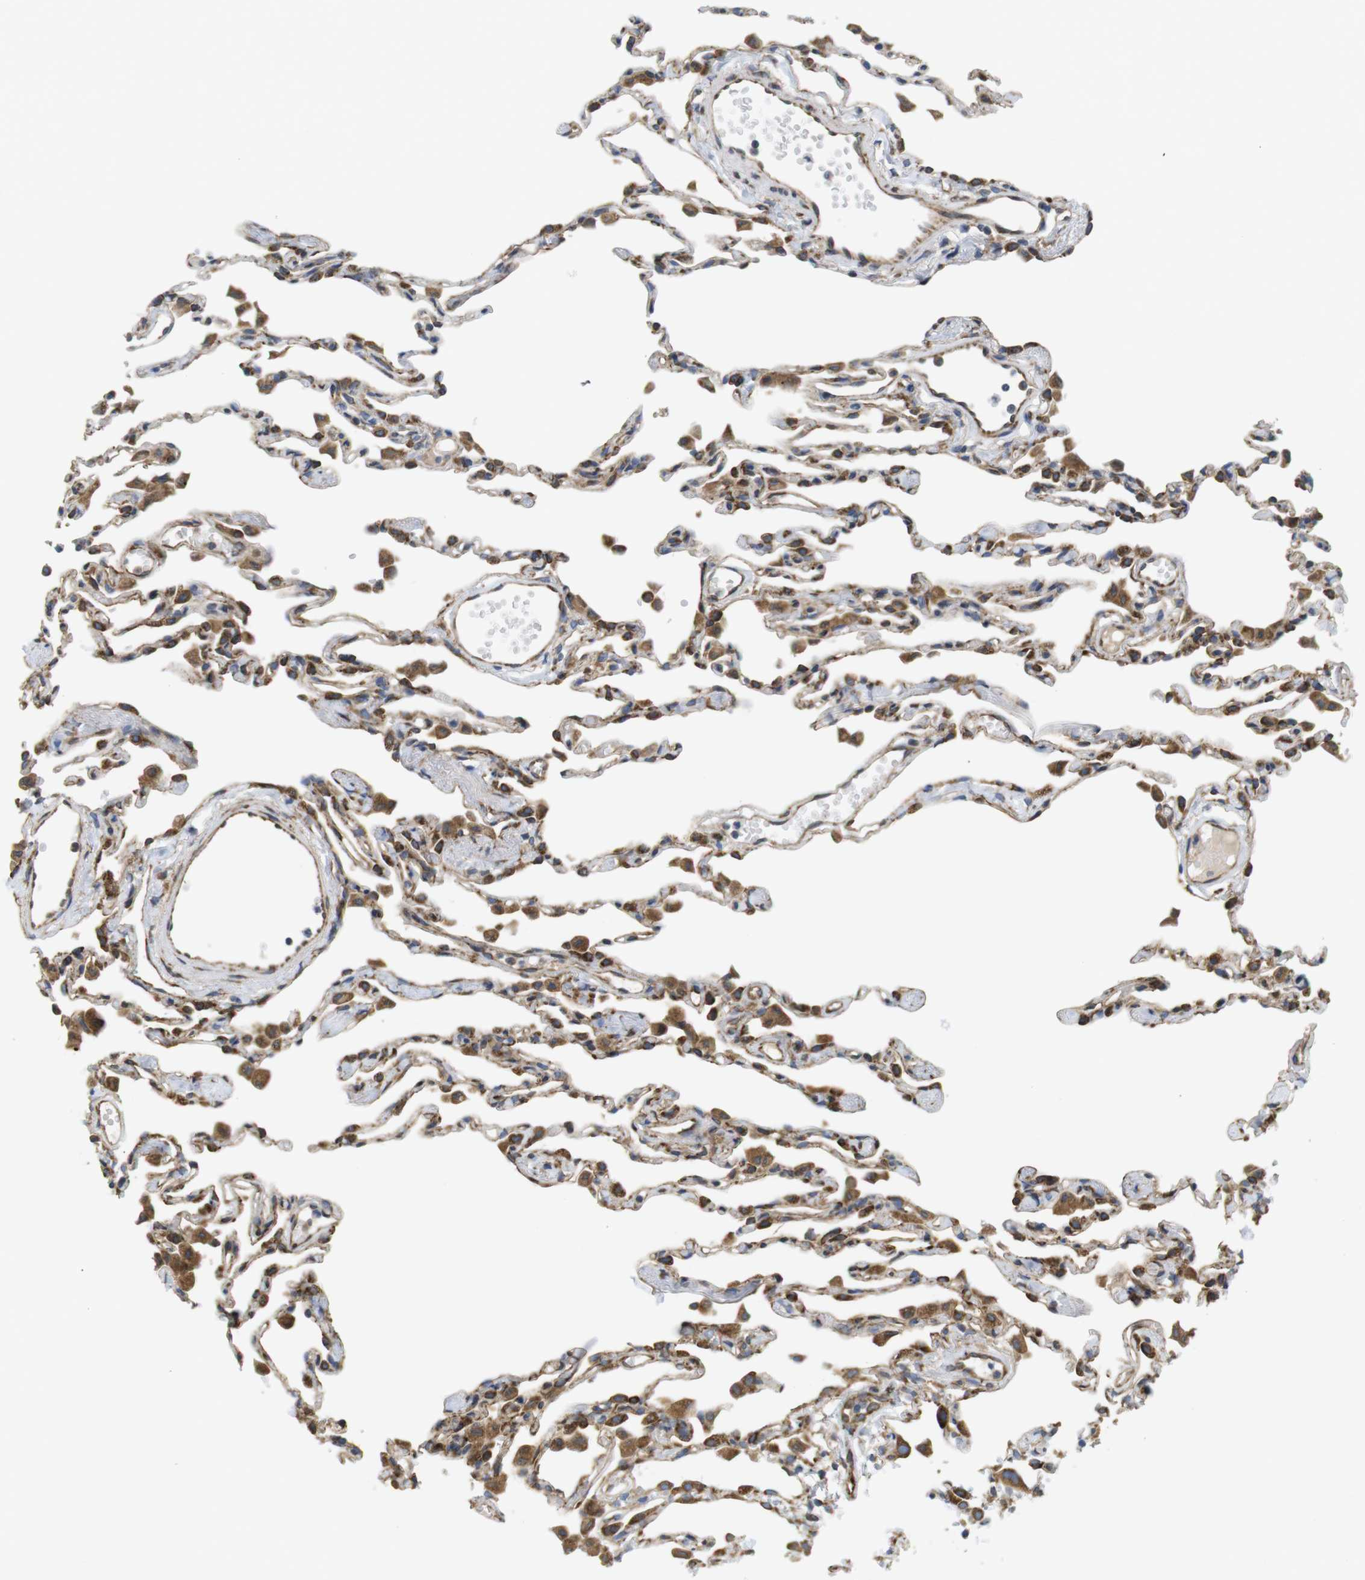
{"staining": {"intensity": "moderate", "quantity": "25%-75%", "location": "cytoplasmic/membranous"}, "tissue": "lung", "cell_type": "Alveolar cells", "image_type": "normal", "snomed": [{"axis": "morphology", "description": "Normal tissue, NOS"}, {"axis": "topography", "description": "Lung"}], "caption": "IHC (DAB) staining of benign human lung exhibits moderate cytoplasmic/membranous protein staining in approximately 25%-75% of alveolar cells.", "gene": "PCNX2", "patient": {"sex": "female", "age": 49}}